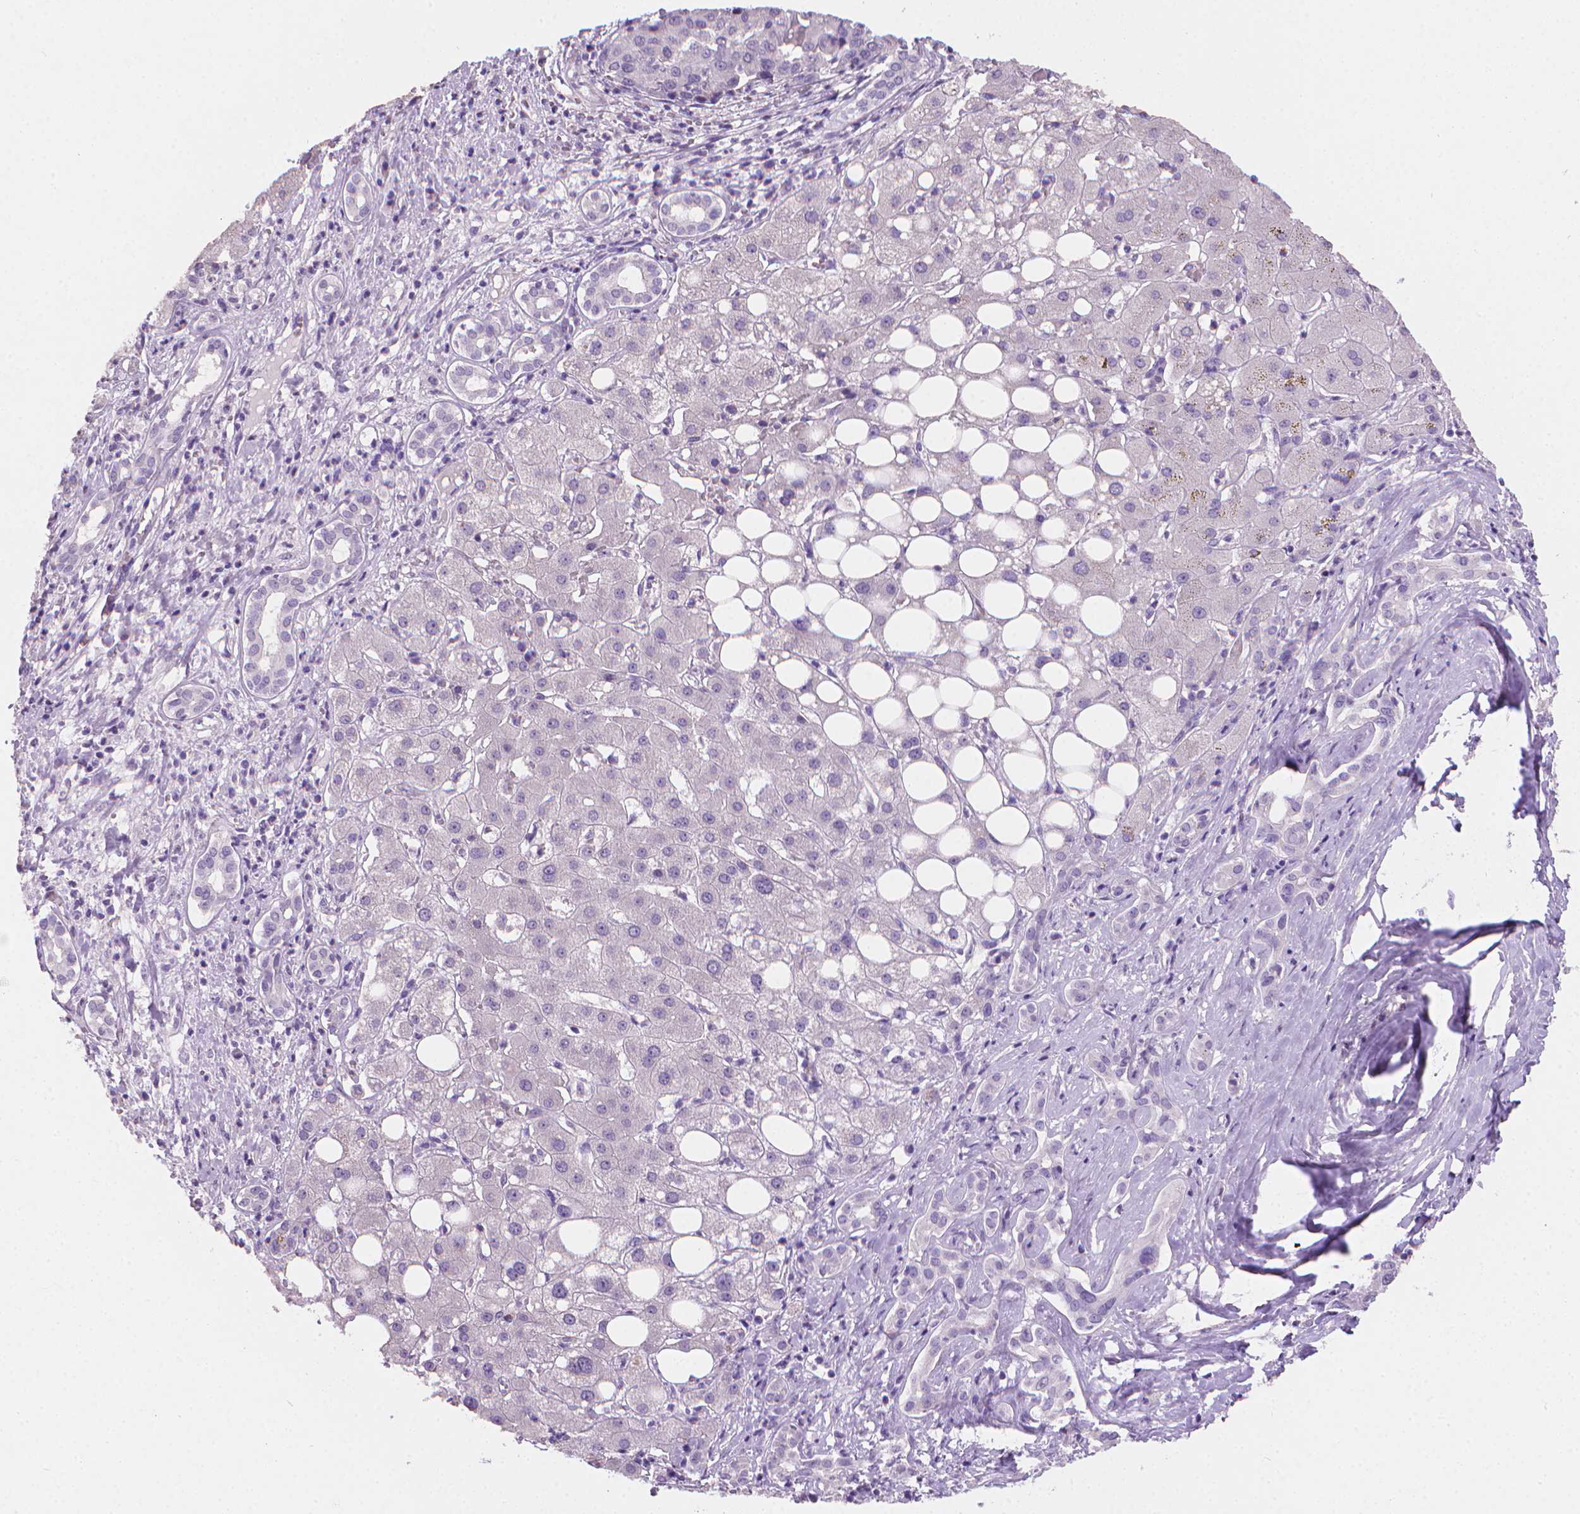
{"staining": {"intensity": "negative", "quantity": "none", "location": "none"}, "tissue": "liver cancer", "cell_type": "Tumor cells", "image_type": "cancer", "snomed": [{"axis": "morphology", "description": "Carcinoma, Hepatocellular, NOS"}, {"axis": "topography", "description": "Liver"}], "caption": "The immunohistochemistry (IHC) histopathology image has no significant staining in tumor cells of liver cancer (hepatocellular carcinoma) tissue.", "gene": "TNNI2", "patient": {"sex": "male", "age": 65}}